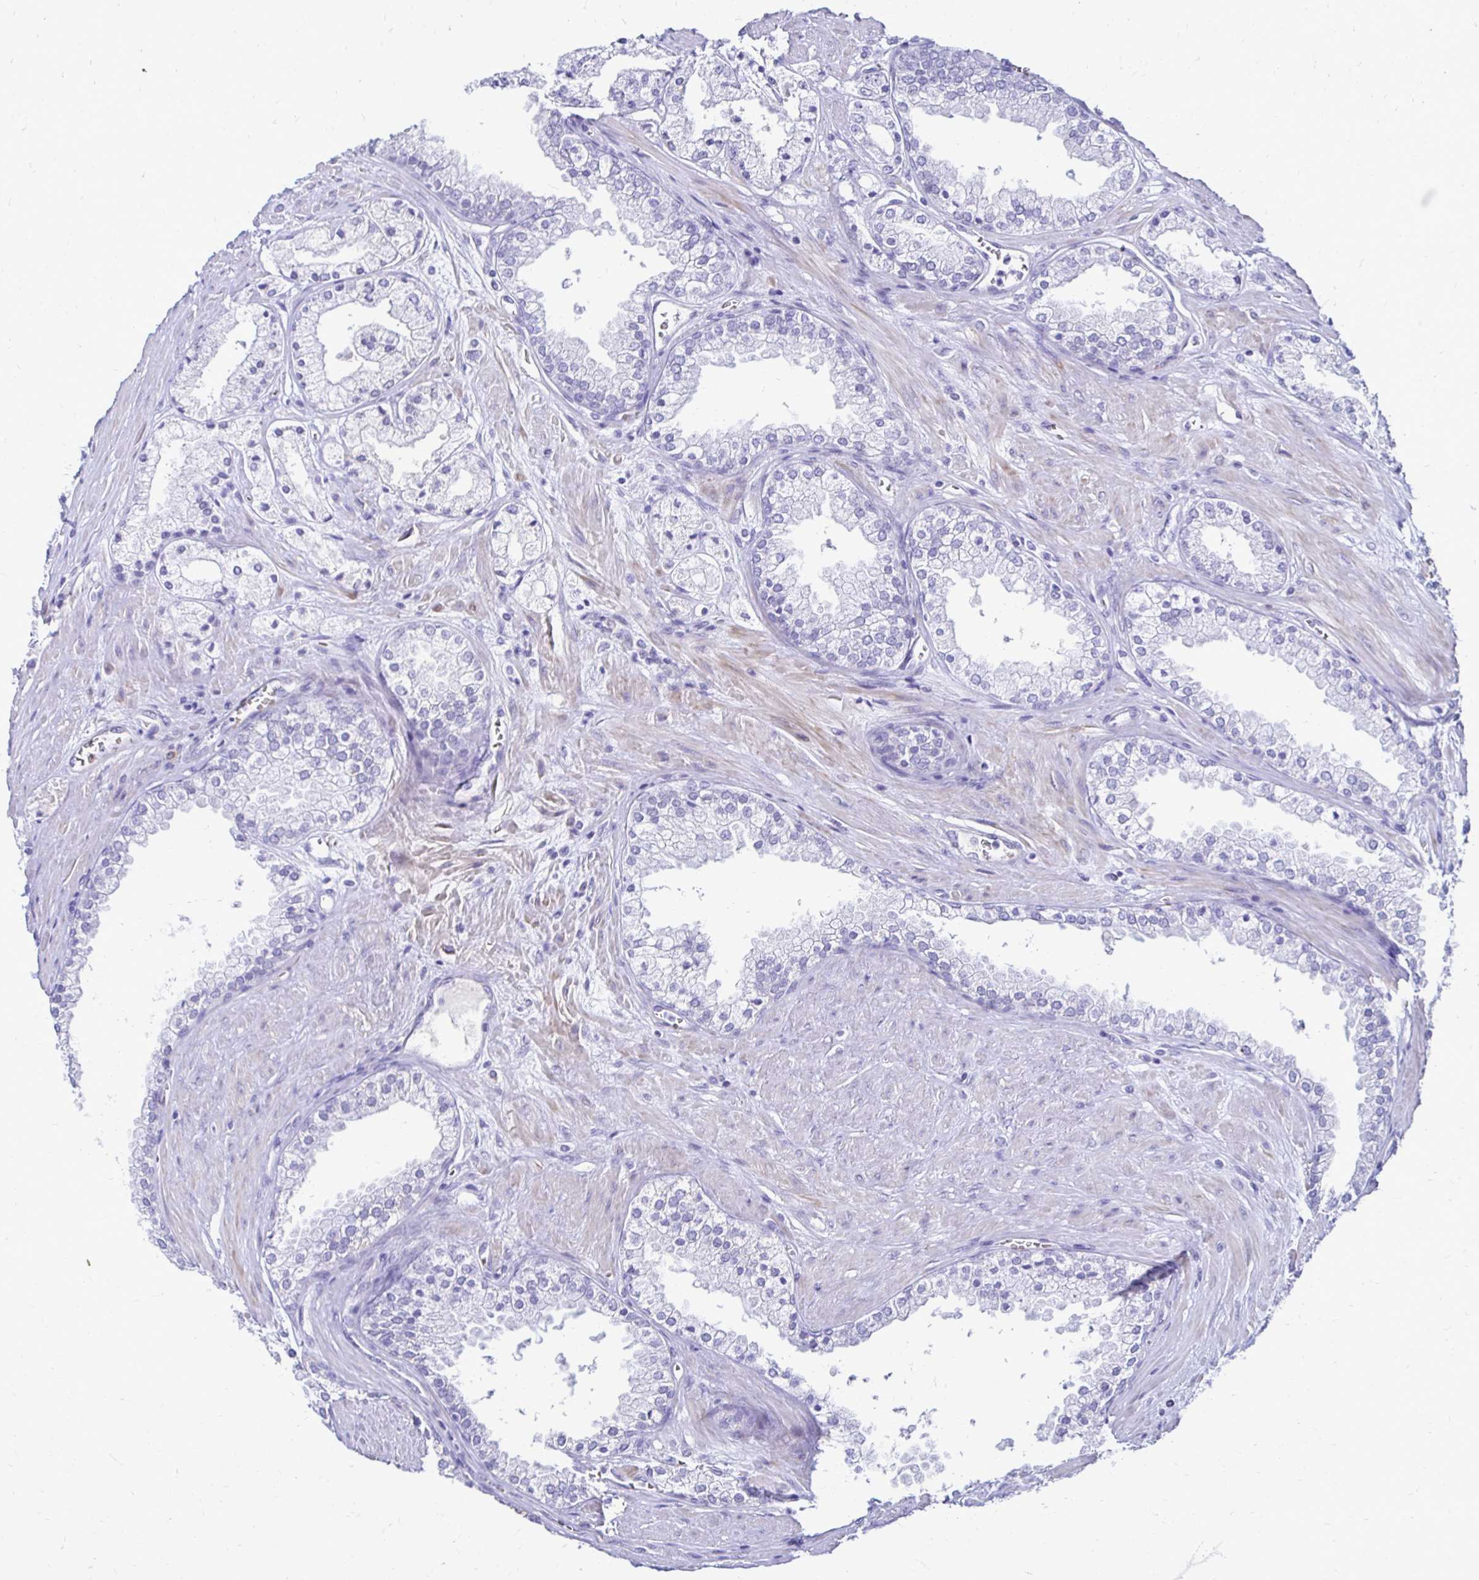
{"staining": {"intensity": "negative", "quantity": "none", "location": "none"}, "tissue": "prostate cancer", "cell_type": "Tumor cells", "image_type": "cancer", "snomed": [{"axis": "morphology", "description": "Adenocarcinoma, High grade"}, {"axis": "topography", "description": "Prostate"}], "caption": "This is a micrograph of IHC staining of prostate cancer (adenocarcinoma (high-grade)), which shows no expression in tumor cells.", "gene": "RHBDL3", "patient": {"sex": "male", "age": 66}}